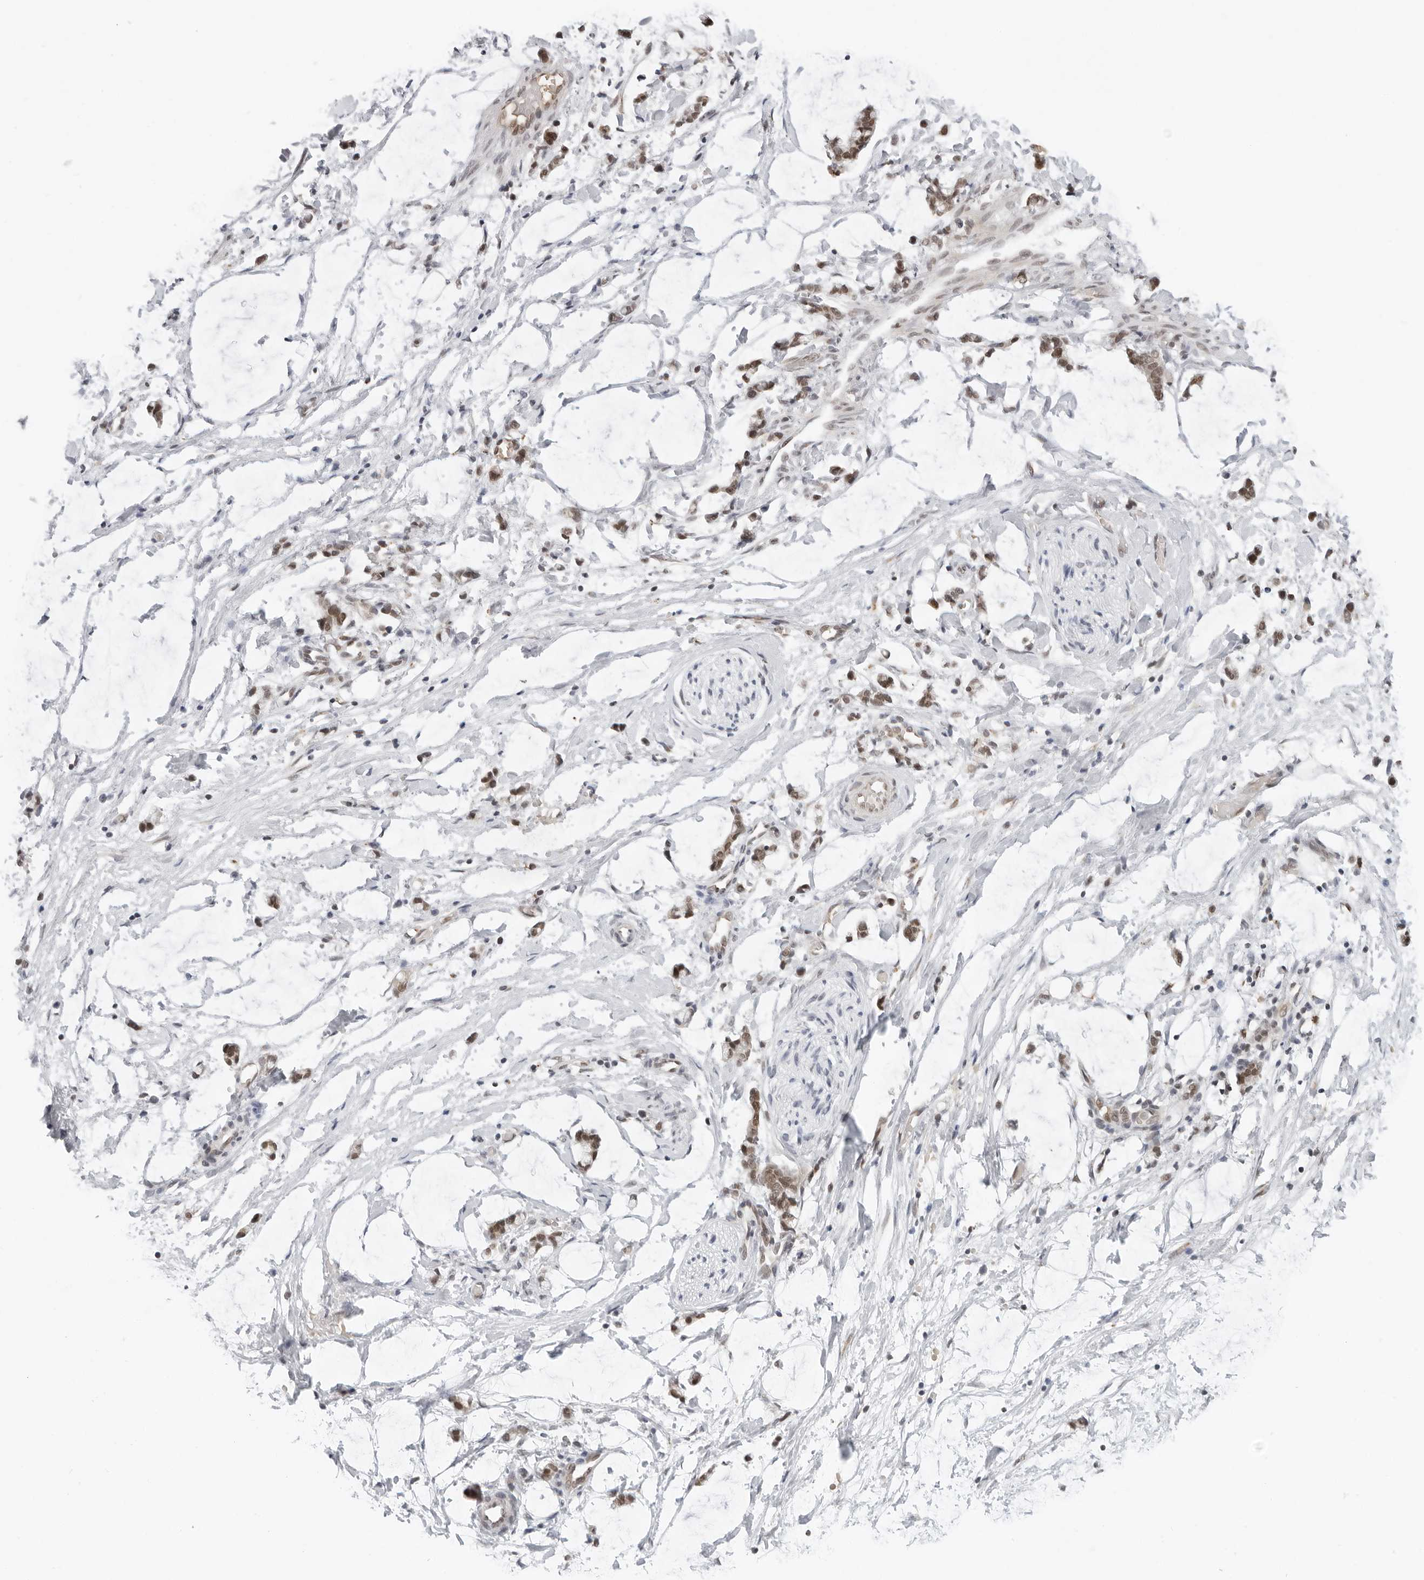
{"staining": {"intensity": "negative", "quantity": "none", "location": "none"}, "tissue": "adipose tissue", "cell_type": "Adipocytes", "image_type": "normal", "snomed": [{"axis": "morphology", "description": "Normal tissue, NOS"}, {"axis": "morphology", "description": "Adenocarcinoma, NOS"}, {"axis": "topography", "description": "Colon"}, {"axis": "topography", "description": "Peripheral nerve tissue"}], "caption": "Image shows no protein expression in adipocytes of unremarkable adipose tissue. (DAB immunohistochemistry, high magnification).", "gene": "TOX4", "patient": {"sex": "male", "age": 14}}